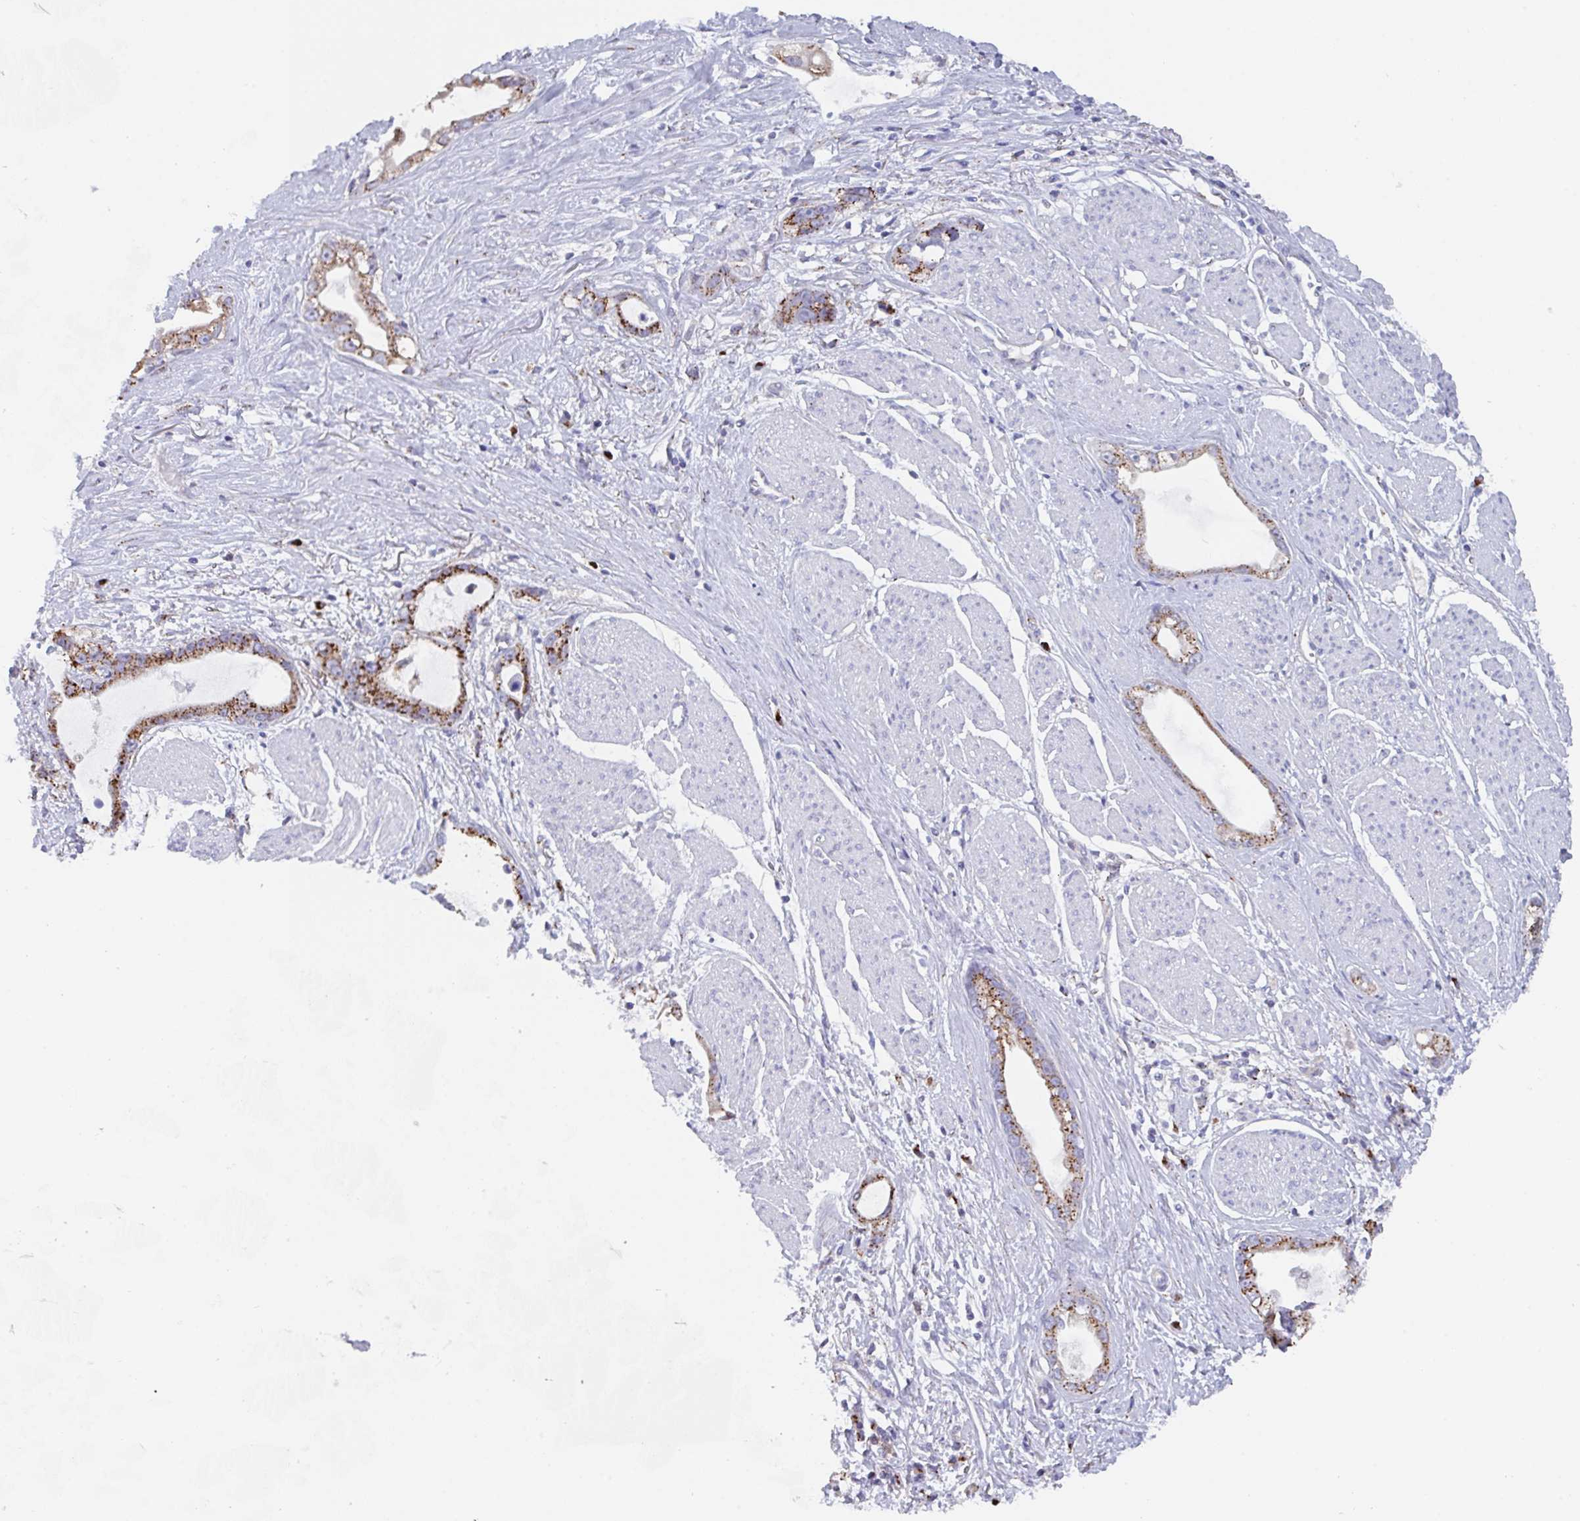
{"staining": {"intensity": "strong", "quantity": "25%-75%", "location": "cytoplasmic/membranous"}, "tissue": "stomach cancer", "cell_type": "Tumor cells", "image_type": "cancer", "snomed": [{"axis": "morphology", "description": "Adenocarcinoma, NOS"}, {"axis": "topography", "description": "Stomach"}], "caption": "Immunohistochemical staining of stomach cancer (adenocarcinoma) reveals high levels of strong cytoplasmic/membranous positivity in approximately 25%-75% of tumor cells.", "gene": "PROSER3", "patient": {"sex": "male", "age": 55}}